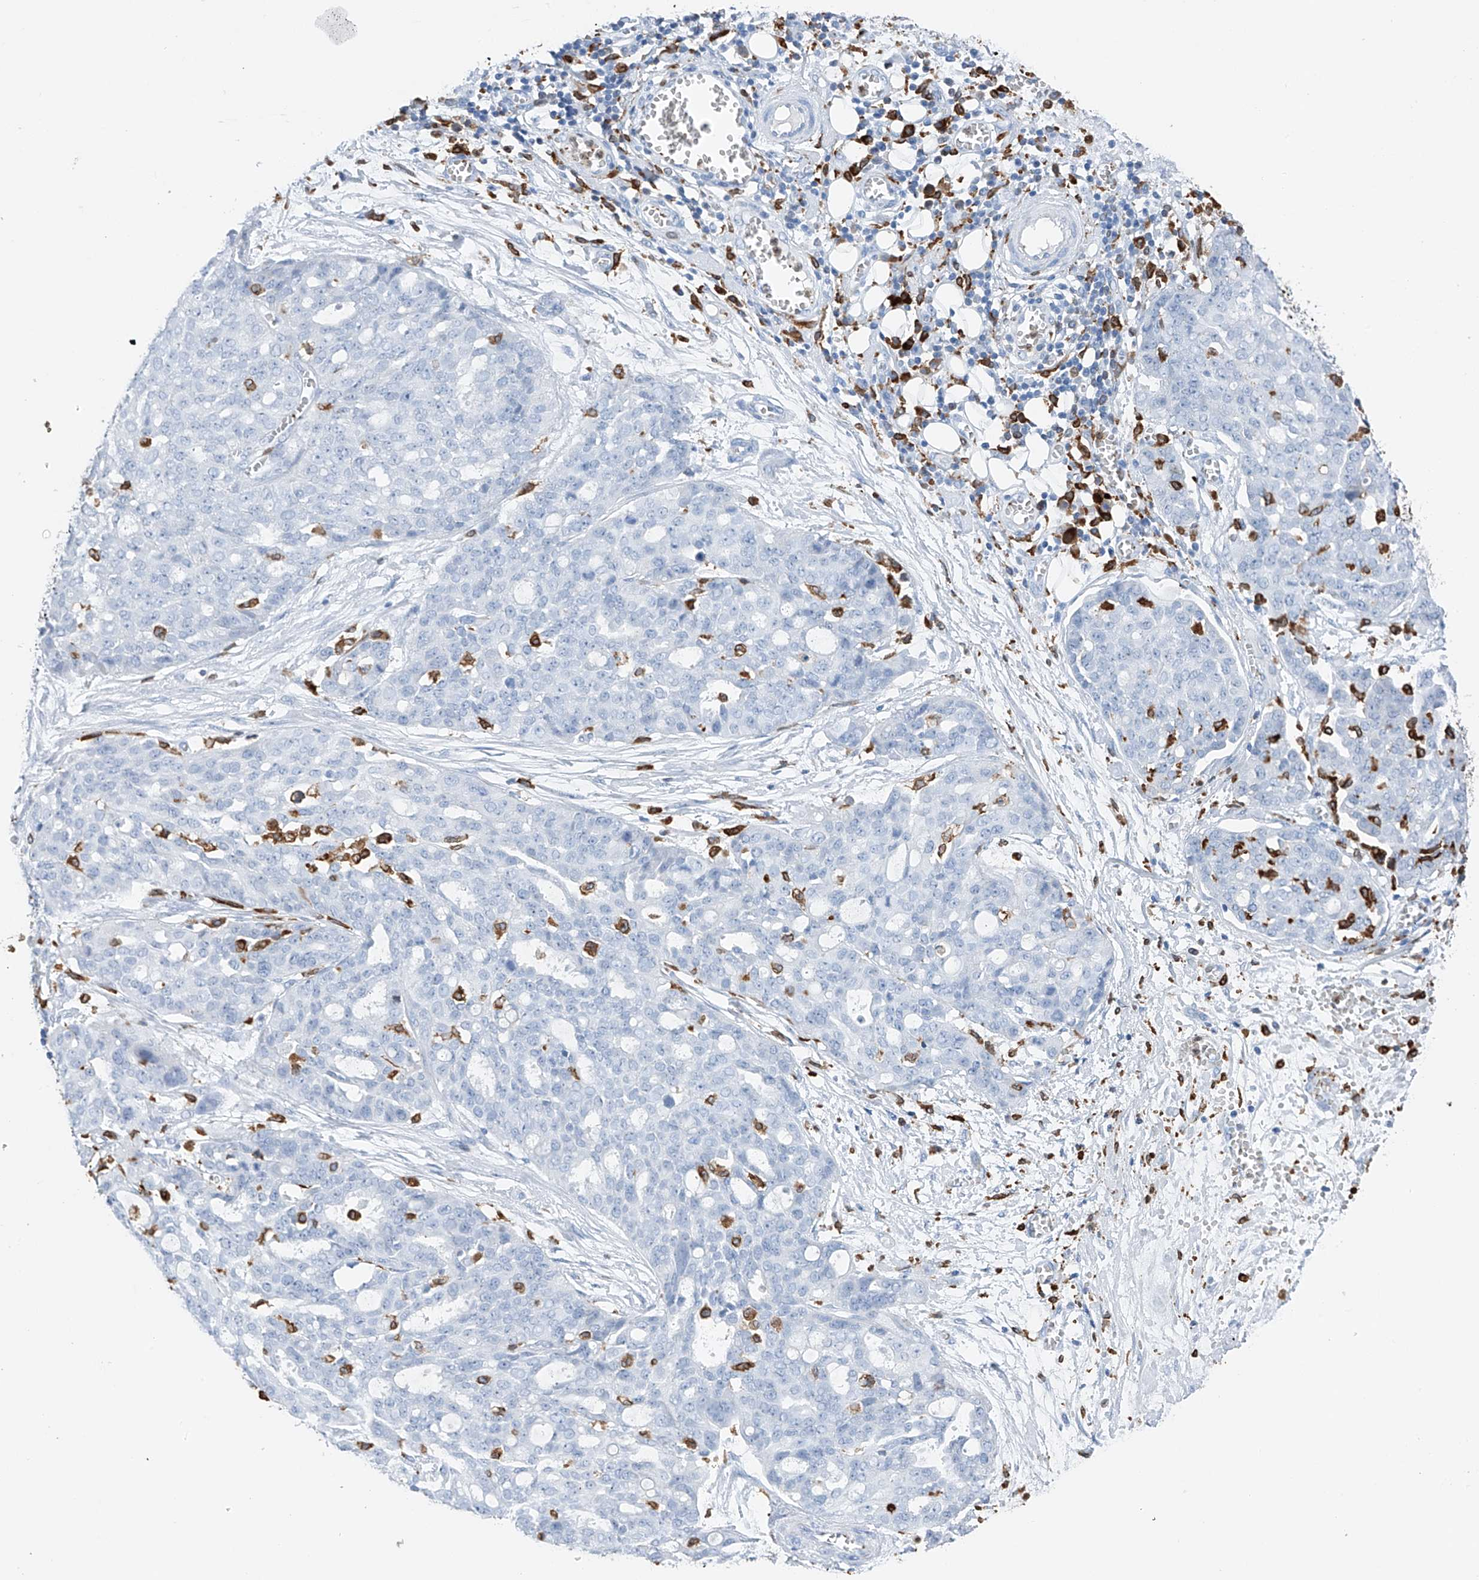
{"staining": {"intensity": "negative", "quantity": "none", "location": "none"}, "tissue": "ovarian cancer", "cell_type": "Tumor cells", "image_type": "cancer", "snomed": [{"axis": "morphology", "description": "Cystadenocarcinoma, serous, NOS"}, {"axis": "topography", "description": "Soft tissue"}, {"axis": "topography", "description": "Ovary"}], "caption": "IHC micrograph of human ovarian cancer (serous cystadenocarcinoma) stained for a protein (brown), which demonstrates no positivity in tumor cells.", "gene": "TBXAS1", "patient": {"sex": "female", "age": 57}}